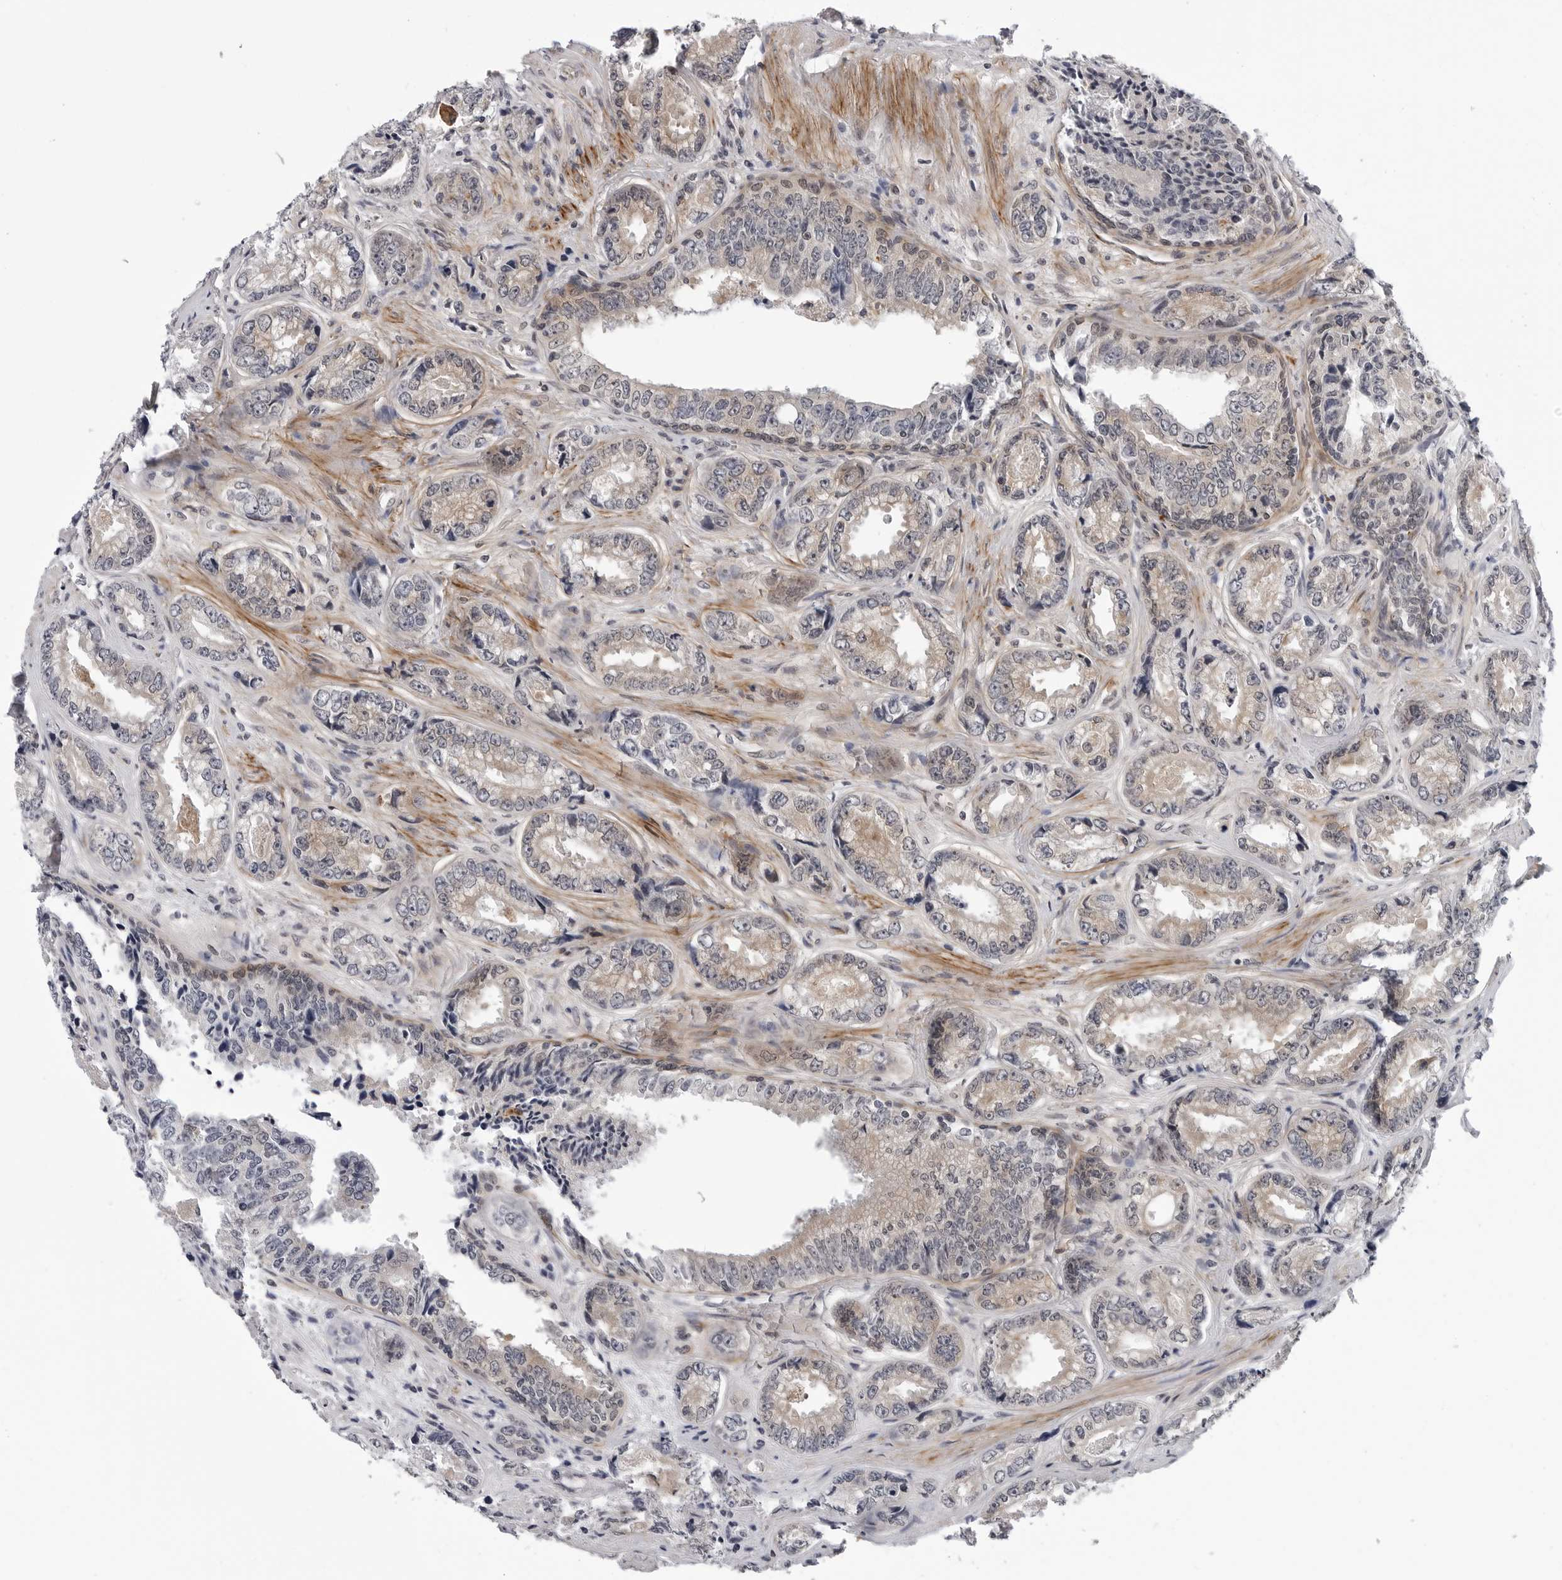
{"staining": {"intensity": "weak", "quantity": "25%-75%", "location": "cytoplasmic/membranous"}, "tissue": "prostate cancer", "cell_type": "Tumor cells", "image_type": "cancer", "snomed": [{"axis": "morphology", "description": "Adenocarcinoma, High grade"}, {"axis": "topography", "description": "Prostate"}], "caption": "Protein staining by immunohistochemistry displays weak cytoplasmic/membranous staining in about 25%-75% of tumor cells in adenocarcinoma (high-grade) (prostate).", "gene": "KIAA1614", "patient": {"sex": "male", "age": 61}}